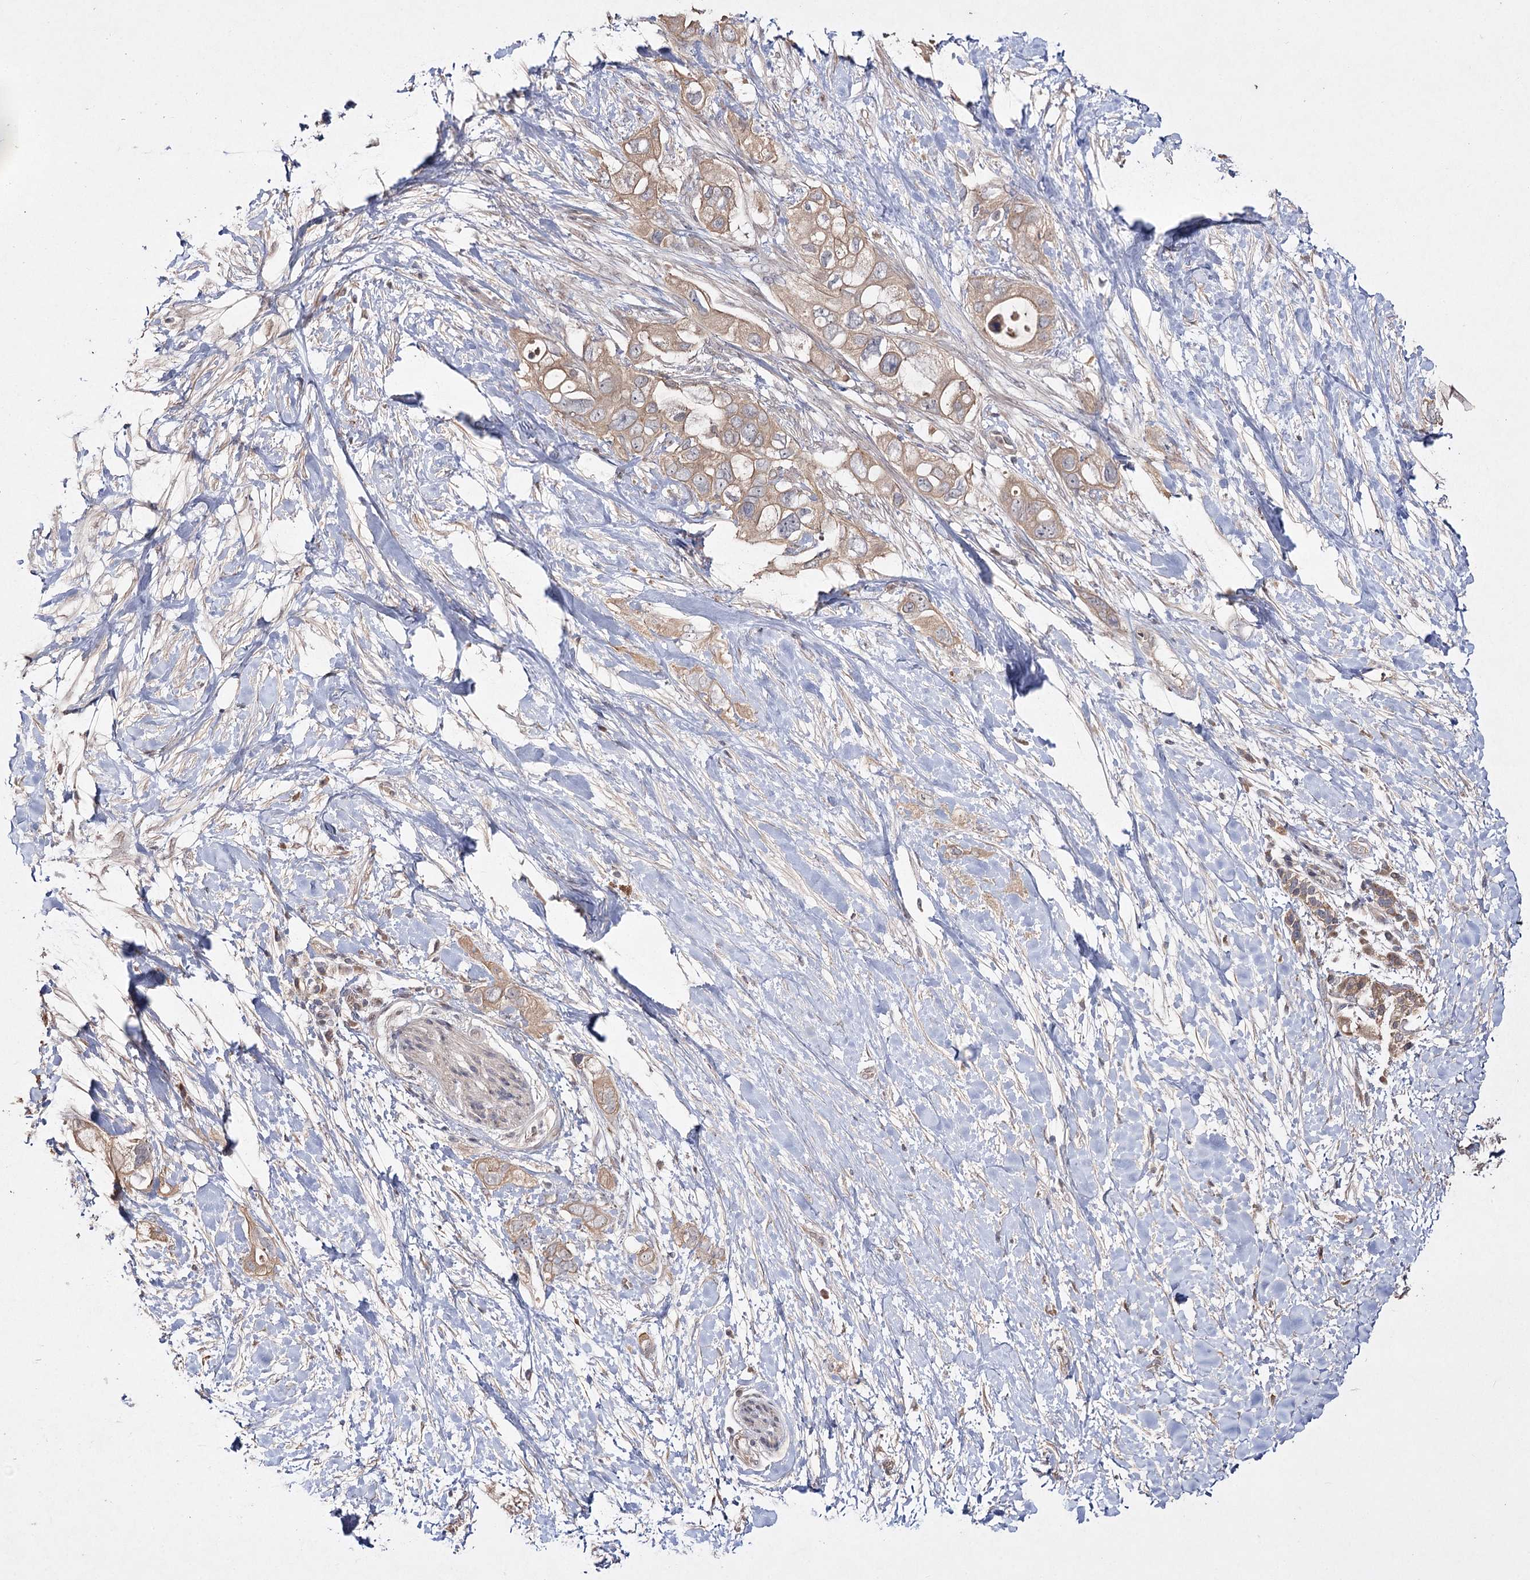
{"staining": {"intensity": "moderate", "quantity": ">75%", "location": "cytoplasmic/membranous"}, "tissue": "pancreatic cancer", "cell_type": "Tumor cells", "image_type": "cancer", "snomed": [{"axis": "morphology", "description": "Adenocarcinoma, NOS"}, {"axis": "topography", "description": "Pancreas"}], "caption": "There is medium levels of moderate cytoplasmic/membranous expression in tumor cells of pancreatic cancer, as demonstrated by immunohistochemical staining (brown color).", "gene": "FANCL", "patient": {"sex": "female", "age": 56}}